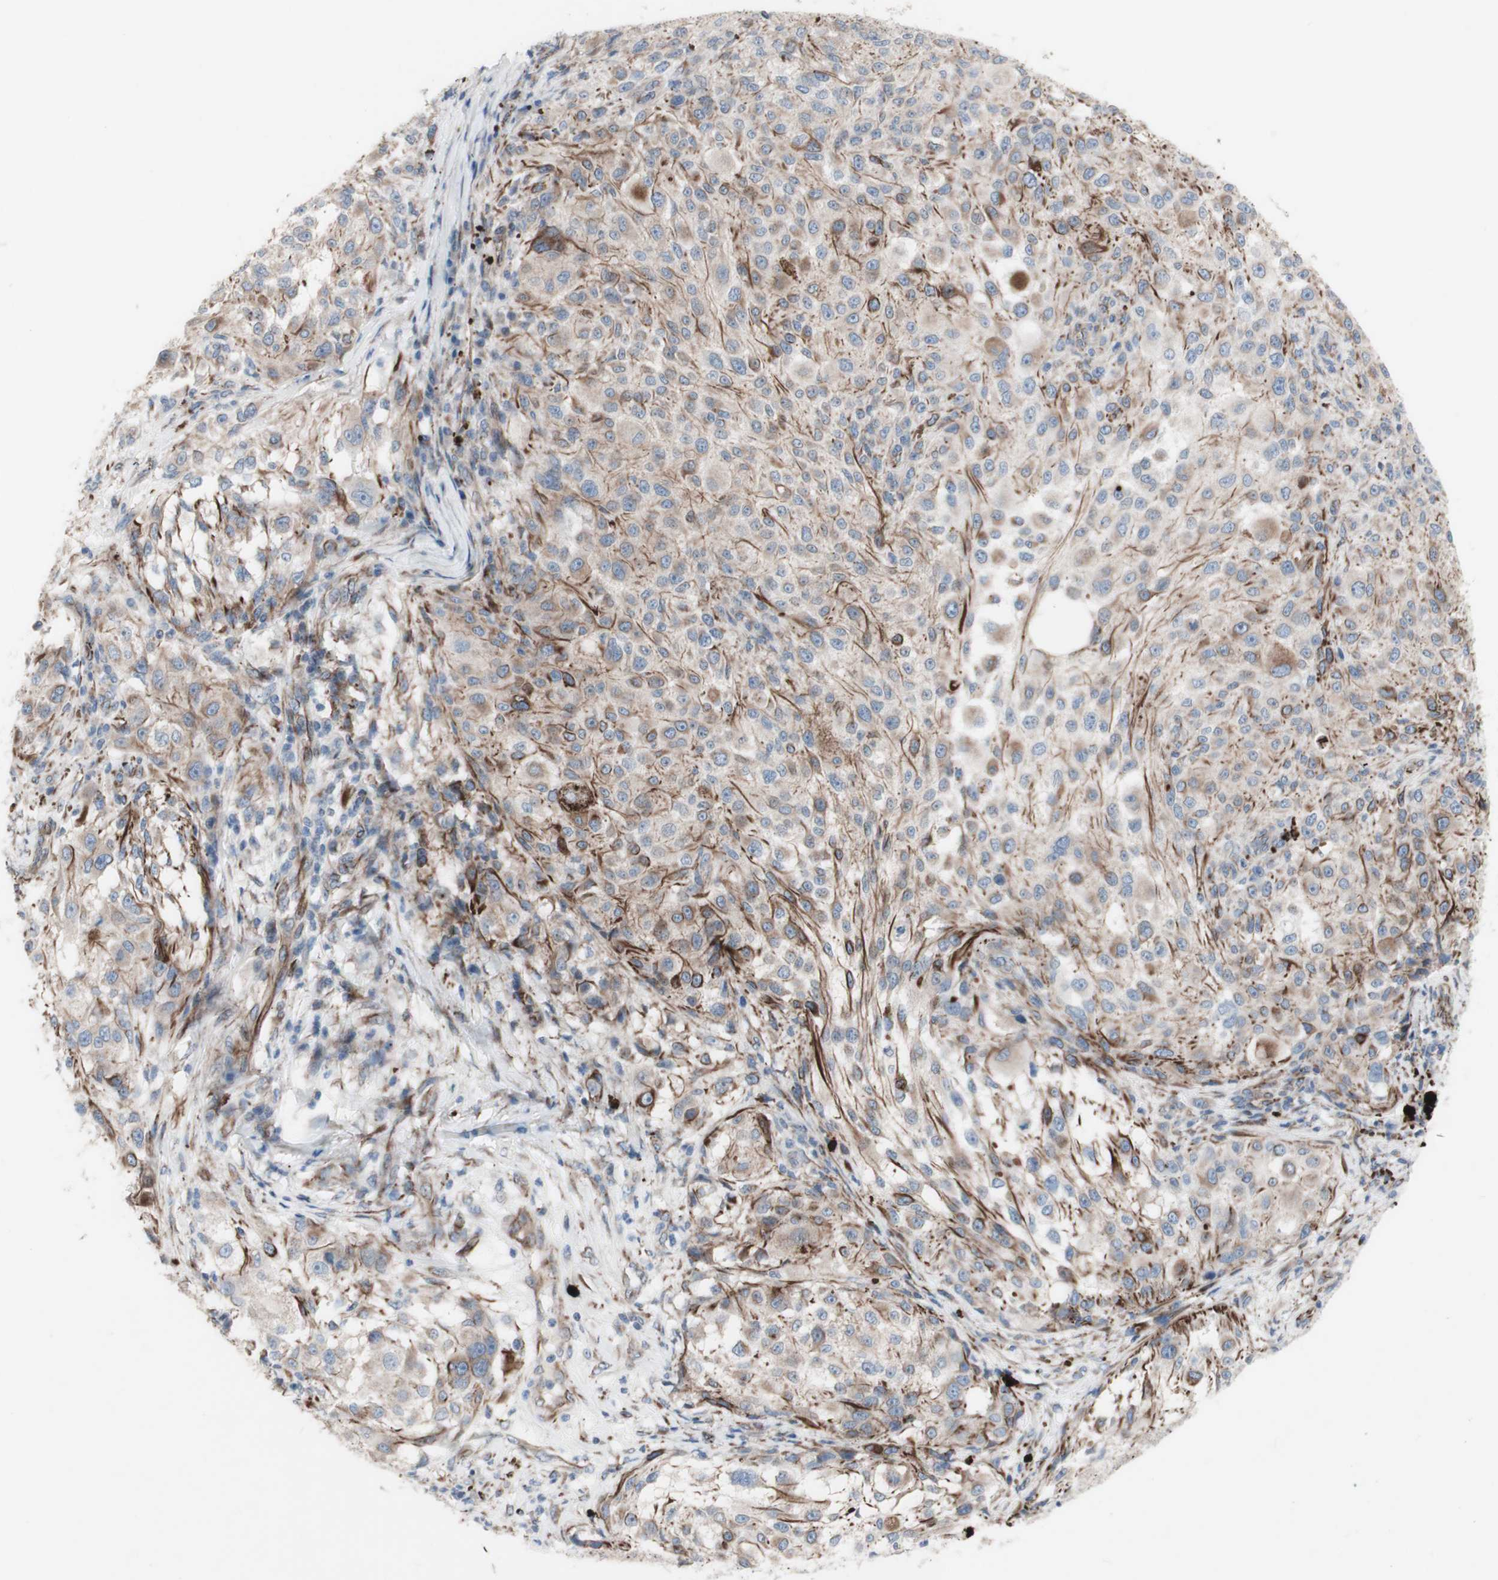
{"staining": {"intensity": "moderate", "quantity": "<25%", "location": "cytoplasmic/membranous"}, "tissue": "melanoma", "cell_type": "Tumor cells", "image_type": "cancer", "snomed": [{"axis": "morphology", "description": "Necrosis, NOS"}, {"axis": "morphology", "description": "Malignant melanoma, NOS"}, {"axis": "topography", "description": "Skin"}], "caption": "This photomicrograph demonstrates immunohistochemistry (IHC) staining of melanoma, with low moderate cytoplasmic/membranous positivity in approximately <25% of tumor cells.", "gene": "AGPAT5", "patient": {"sex": "female", "age": 87}}